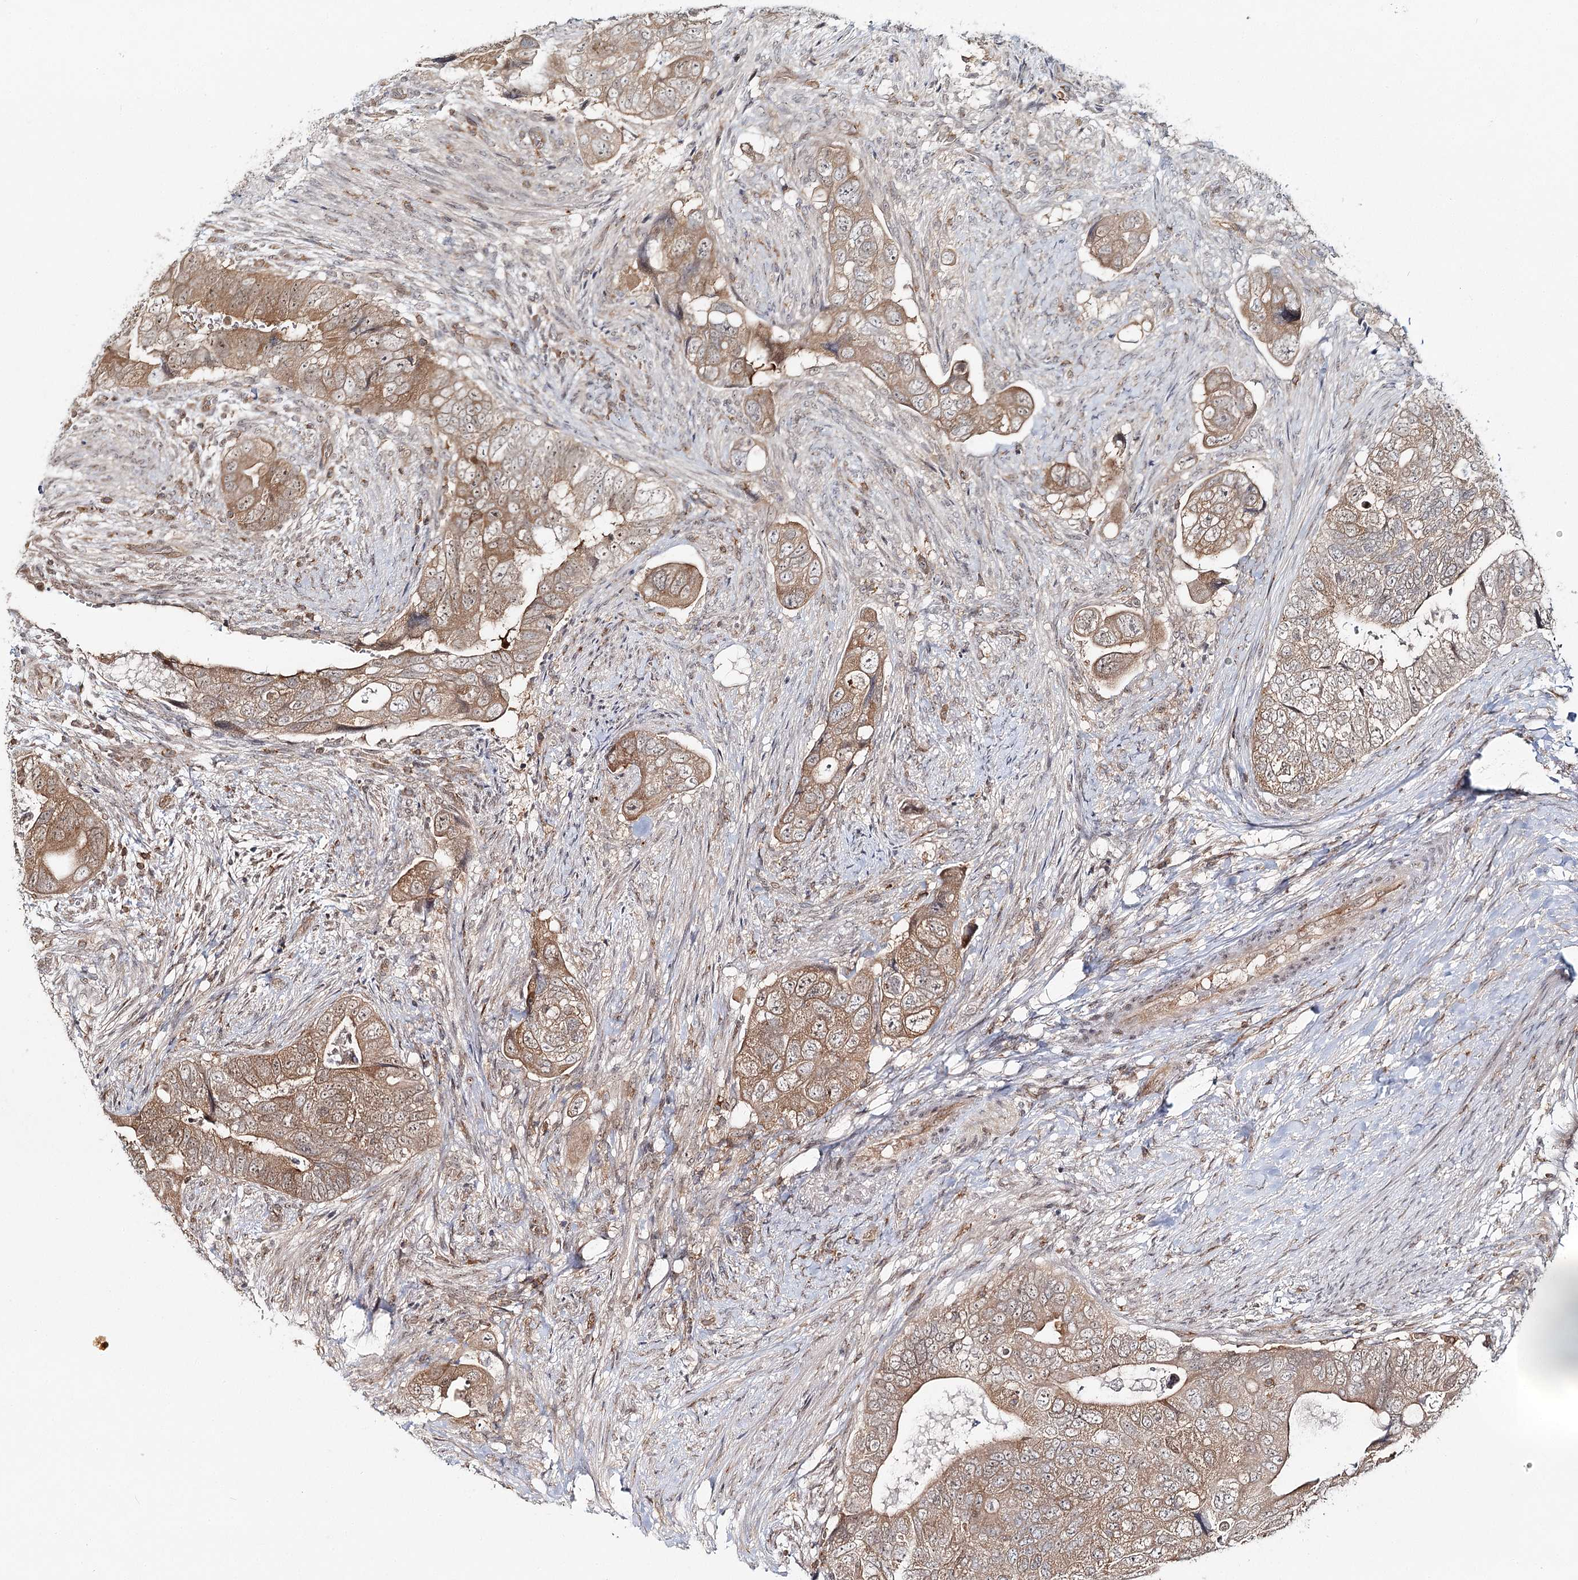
{"staining": {"intensity": "moderate", "quantity": ">75%", "location": "cytoplasmic/membranous"}, "tissue": "colorectal cancer", "cell_type": "Tumor cells", "image_type": "cancer", "snomed": [{"axis": "morphology", "description": "Adenocarcinoma, NOS"}, {"axis": "topography", "description": "Rectum"}], "caption": "Colorectal adenocarcinoma stained with DAB (3,3'-diaminobenzidine) IHC demonstrates medium levels of moderate cytoplasmic/membranous expression in about >75% of tumor cells. (DAB (3,3'-diaminobenzidine) = brown stain, brightfield microscopy at high magnification).", "gene": "FAM120B", "patient": {"sex": "male", "age": 63}}